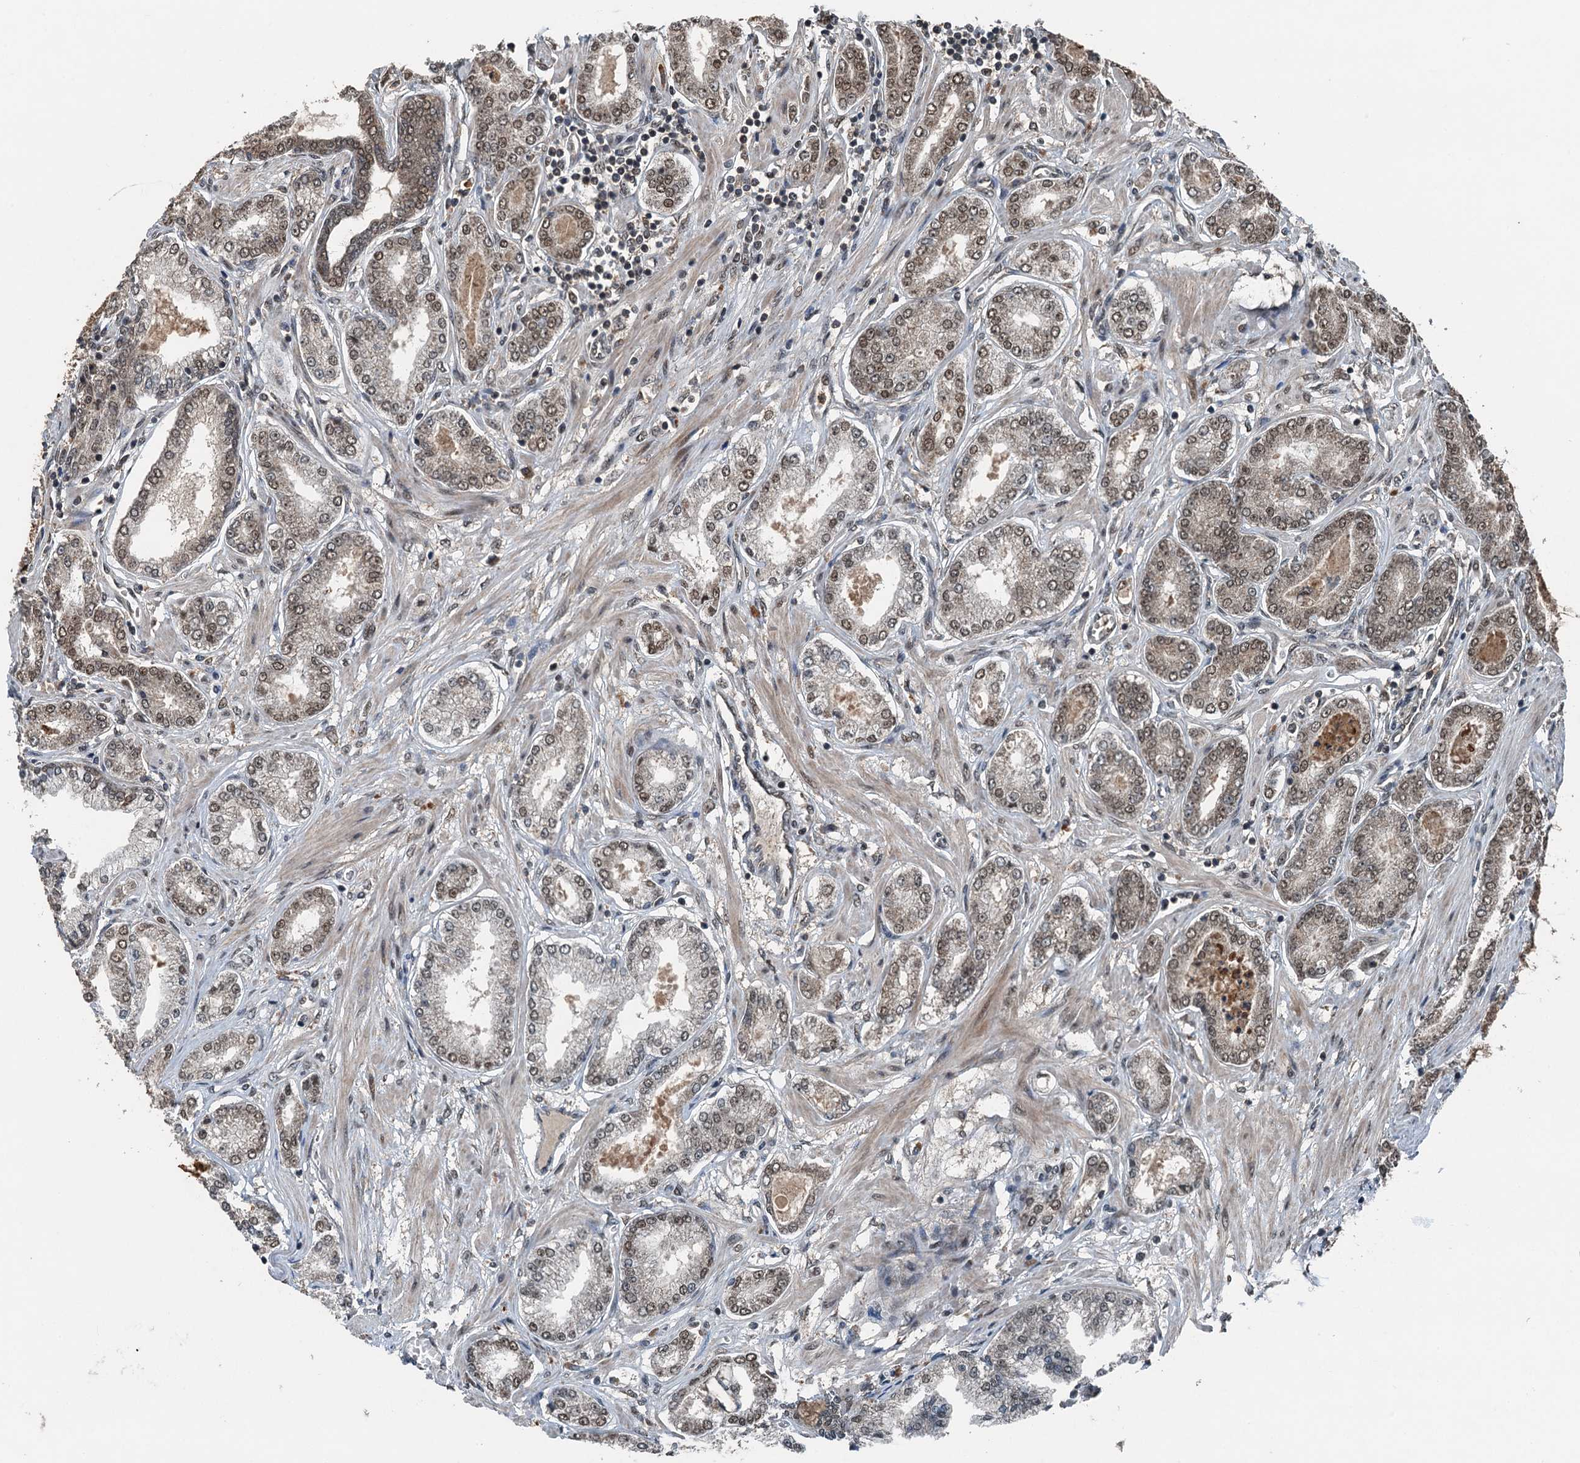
{"staining": {"intensity": "moderate", "quantity": "25%-75%", "location": "cytoplasmic/membranous,nuclear"}, "tissue": "prostate cancer", "cell_type": "Tumor cells", "image_type": "cancer", "snomed": [{"axis": "morphology", "description": "Adenocarcinoma, Low grade"}, {"axis": "topography", "description": "Prostate"}], "caption": "Immunohistochemistry (IHC) micrograph of neoplastic tissue: human prostate adenocarcinoma (low-grade) stained using immunohistochemistry reveals medium levels of moderate protein expression localized specifically in the cytoplasmic/membranous and nuclear of tumor cells, appearing as a cytoplasmic/membranous and nuclear brown color.", "gene": "UBXN6", "patient": {"sex": "male", "age": 63}}